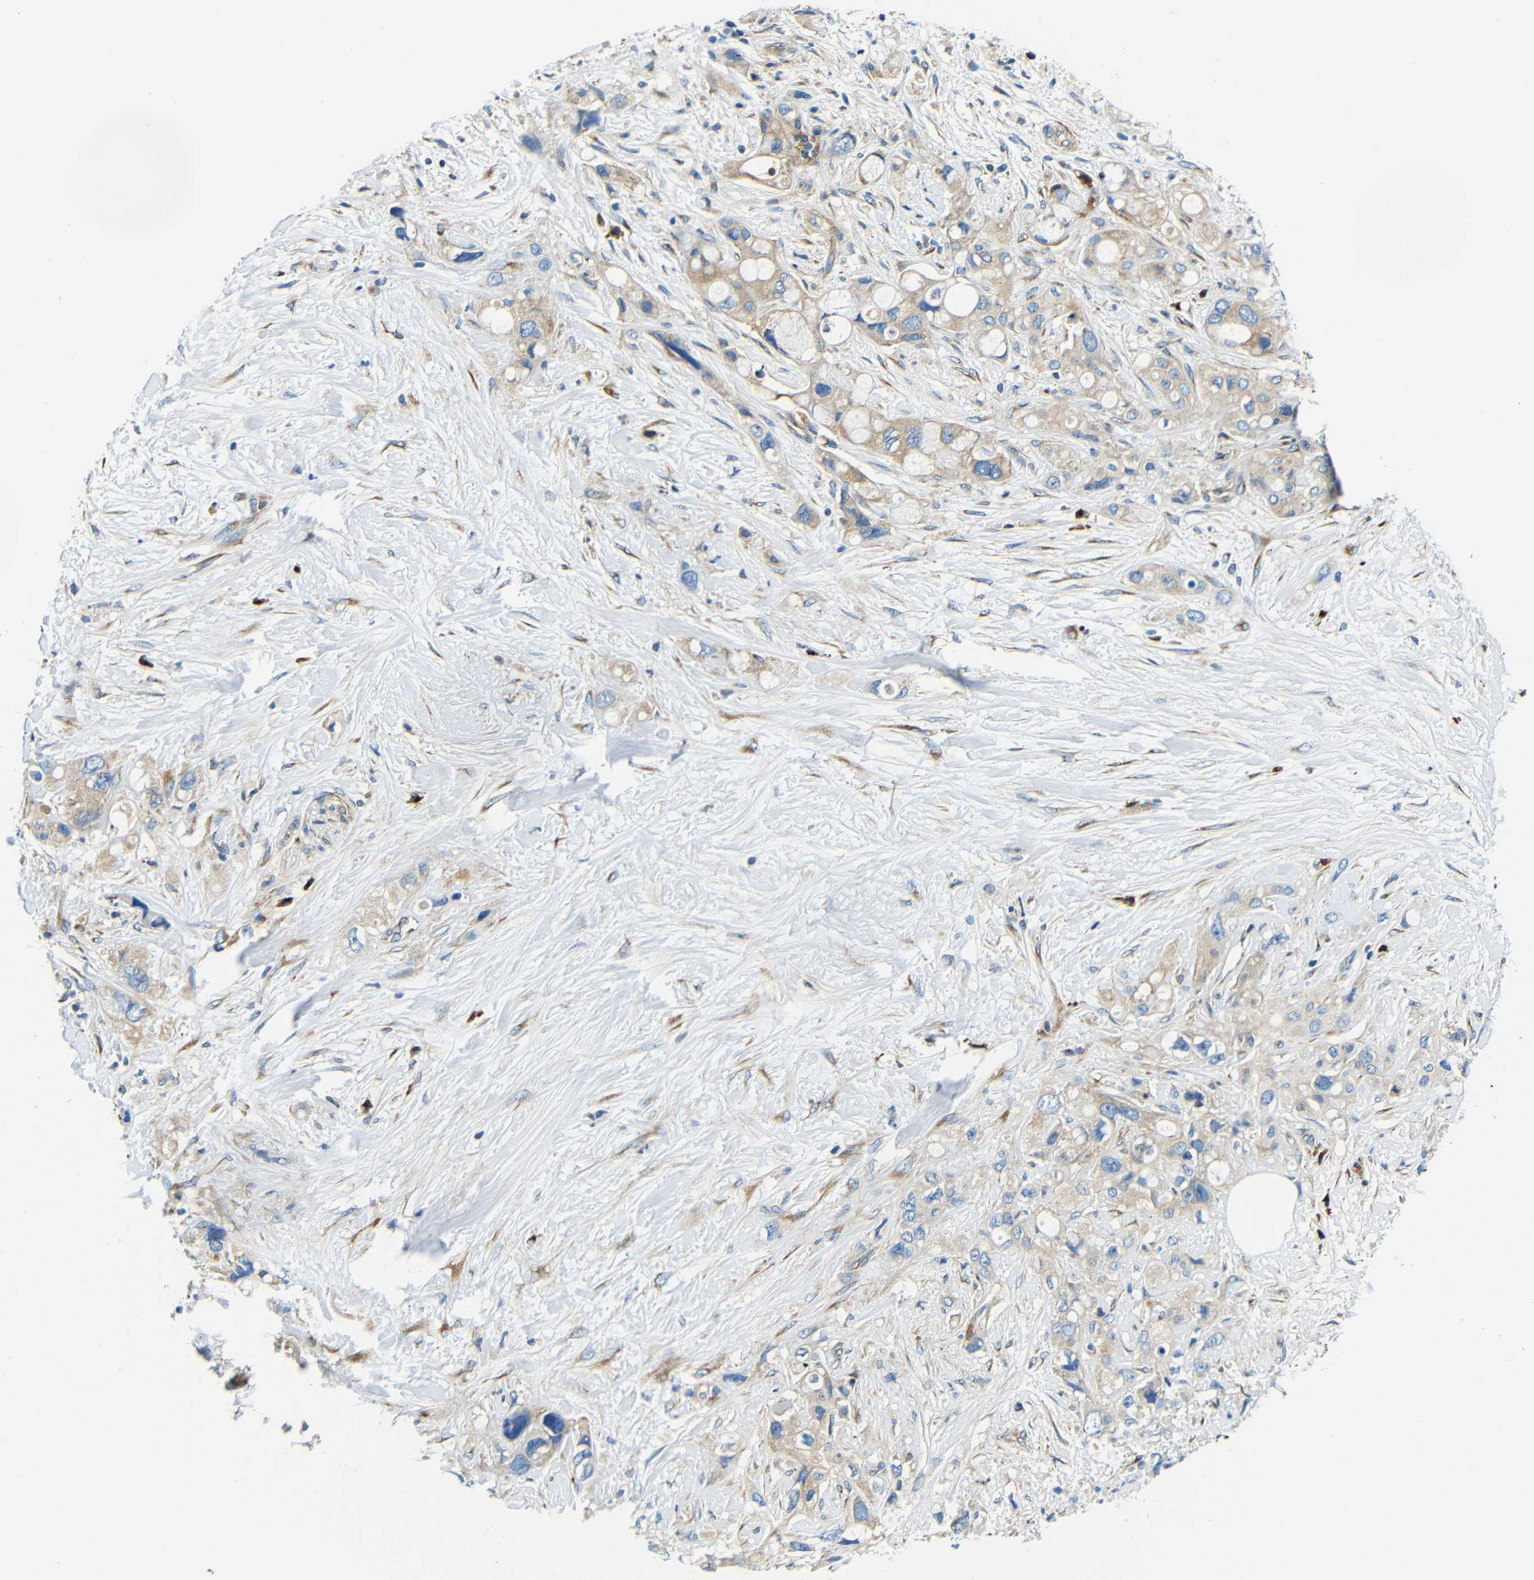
{"staining": {"intensity": "weak", "quantity": ">75%", "location": "cytoplasmic/membranous"}, "tissue": "pancreatic cancer", "cell_type": "Tumor cells", "image_type": "cancer", "snomed": [{"axis": "morphology", "description": "Adenocarcinoma, NOS"}, {"axis": "topography", "description": "Pancreas"}], "caption": "This is an image of immunohistochemistry (IHC) staining of adenocarcinoma (pancreatic), which shows weak expression in the cytoplasmic/membranous of tumor cells.", "gene": "USO1", "patient": {"sex": "female", "age": 56}}